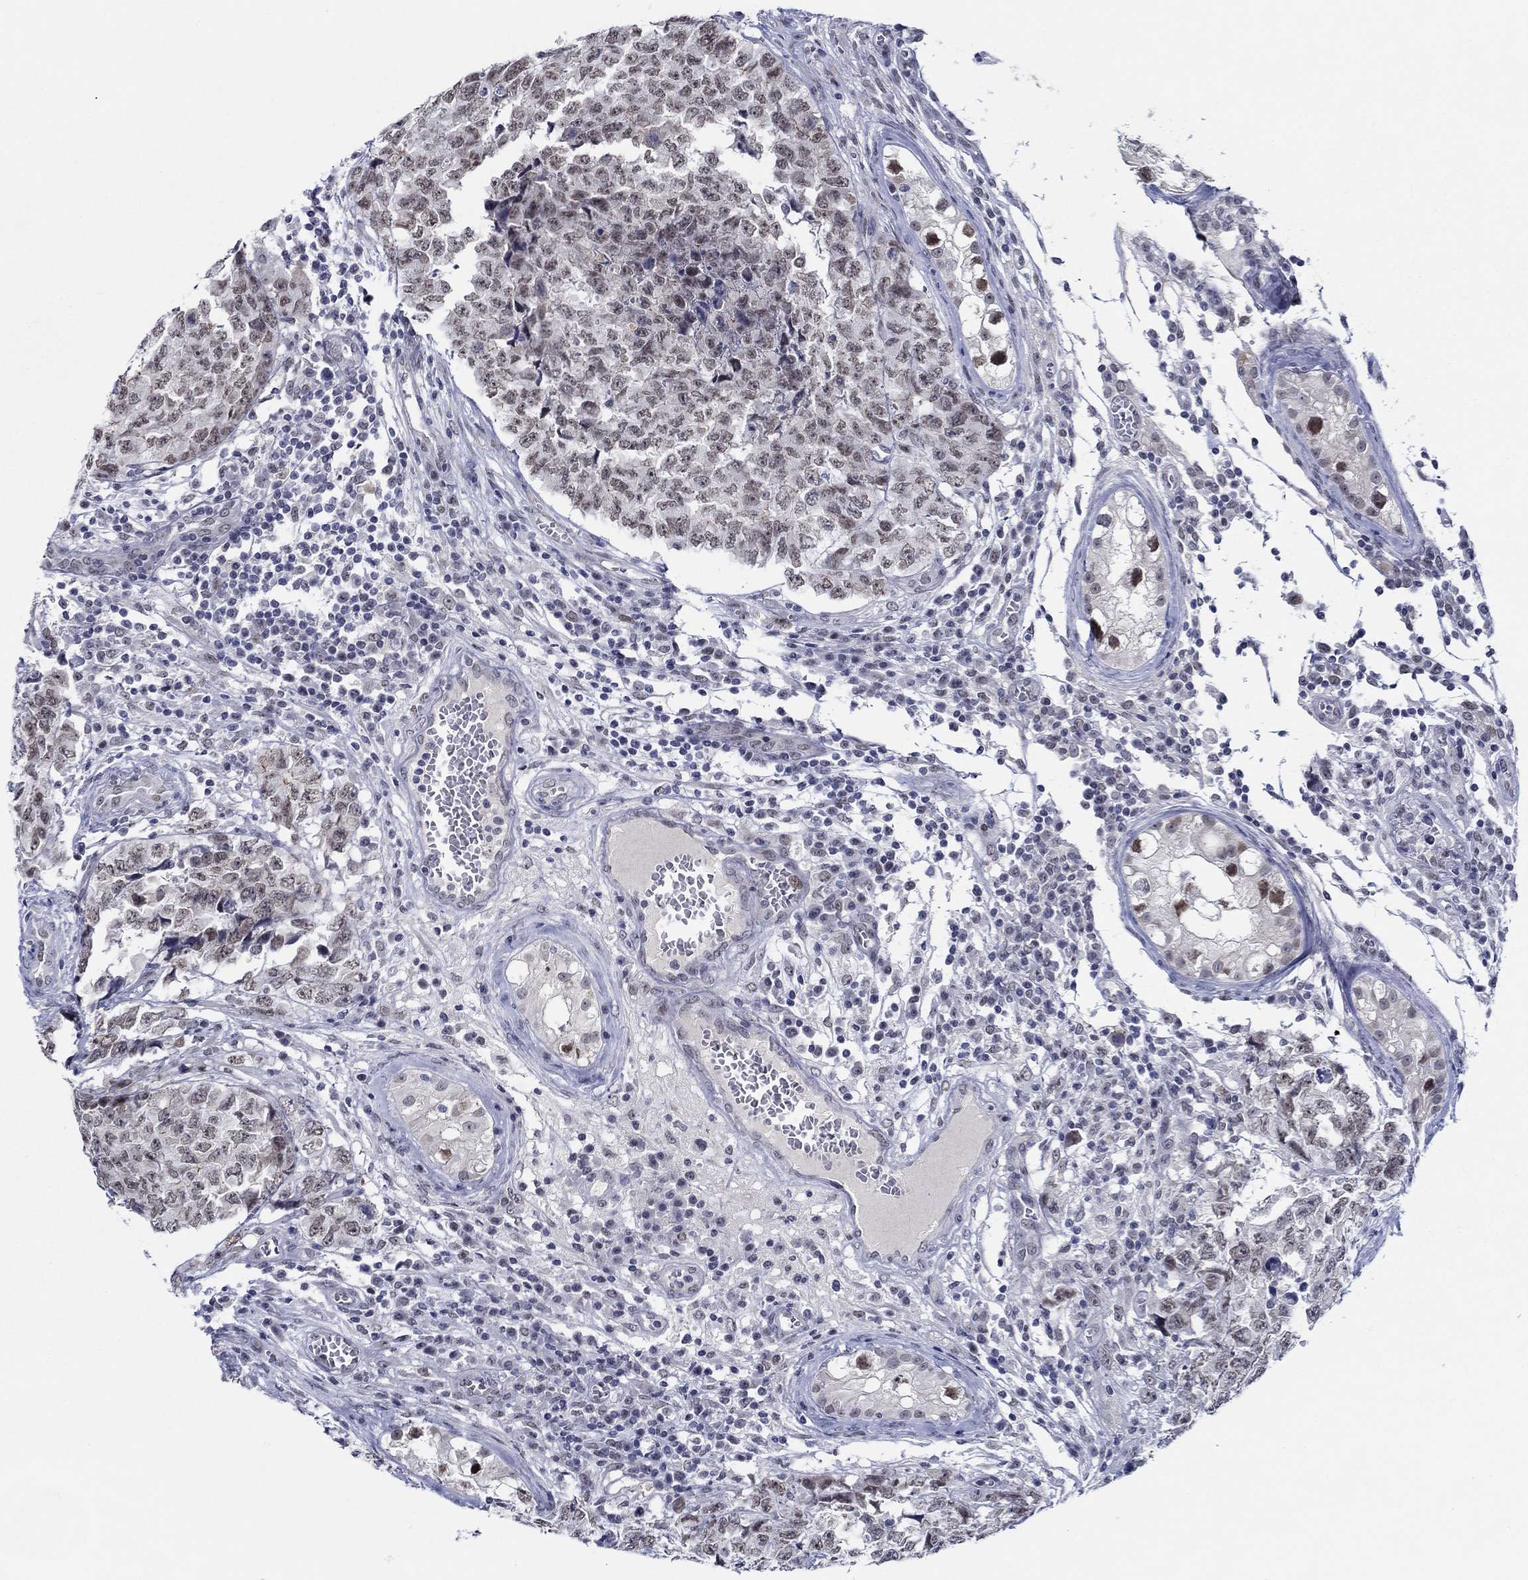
{"staining": {"intensity": "weak", "quantity": "25%-75%", "location": "nuclear"}, "tissue": "testis cancer", "cell_type": "Tumor cells", "image_type": "cancer", "snomed": [{"axis": "morphology", "description": "Carcinoma, Embryonal, NOS"}, {"axis": "topography", "description": "Testis"}], "caption": "Weak nuclear positivity is seen in about 25%-75% of tumor cells in testis cancer (embryonal carcinoma).", "gene": "SLC34A1", "patient": {"sex": "male", "age": 23}}